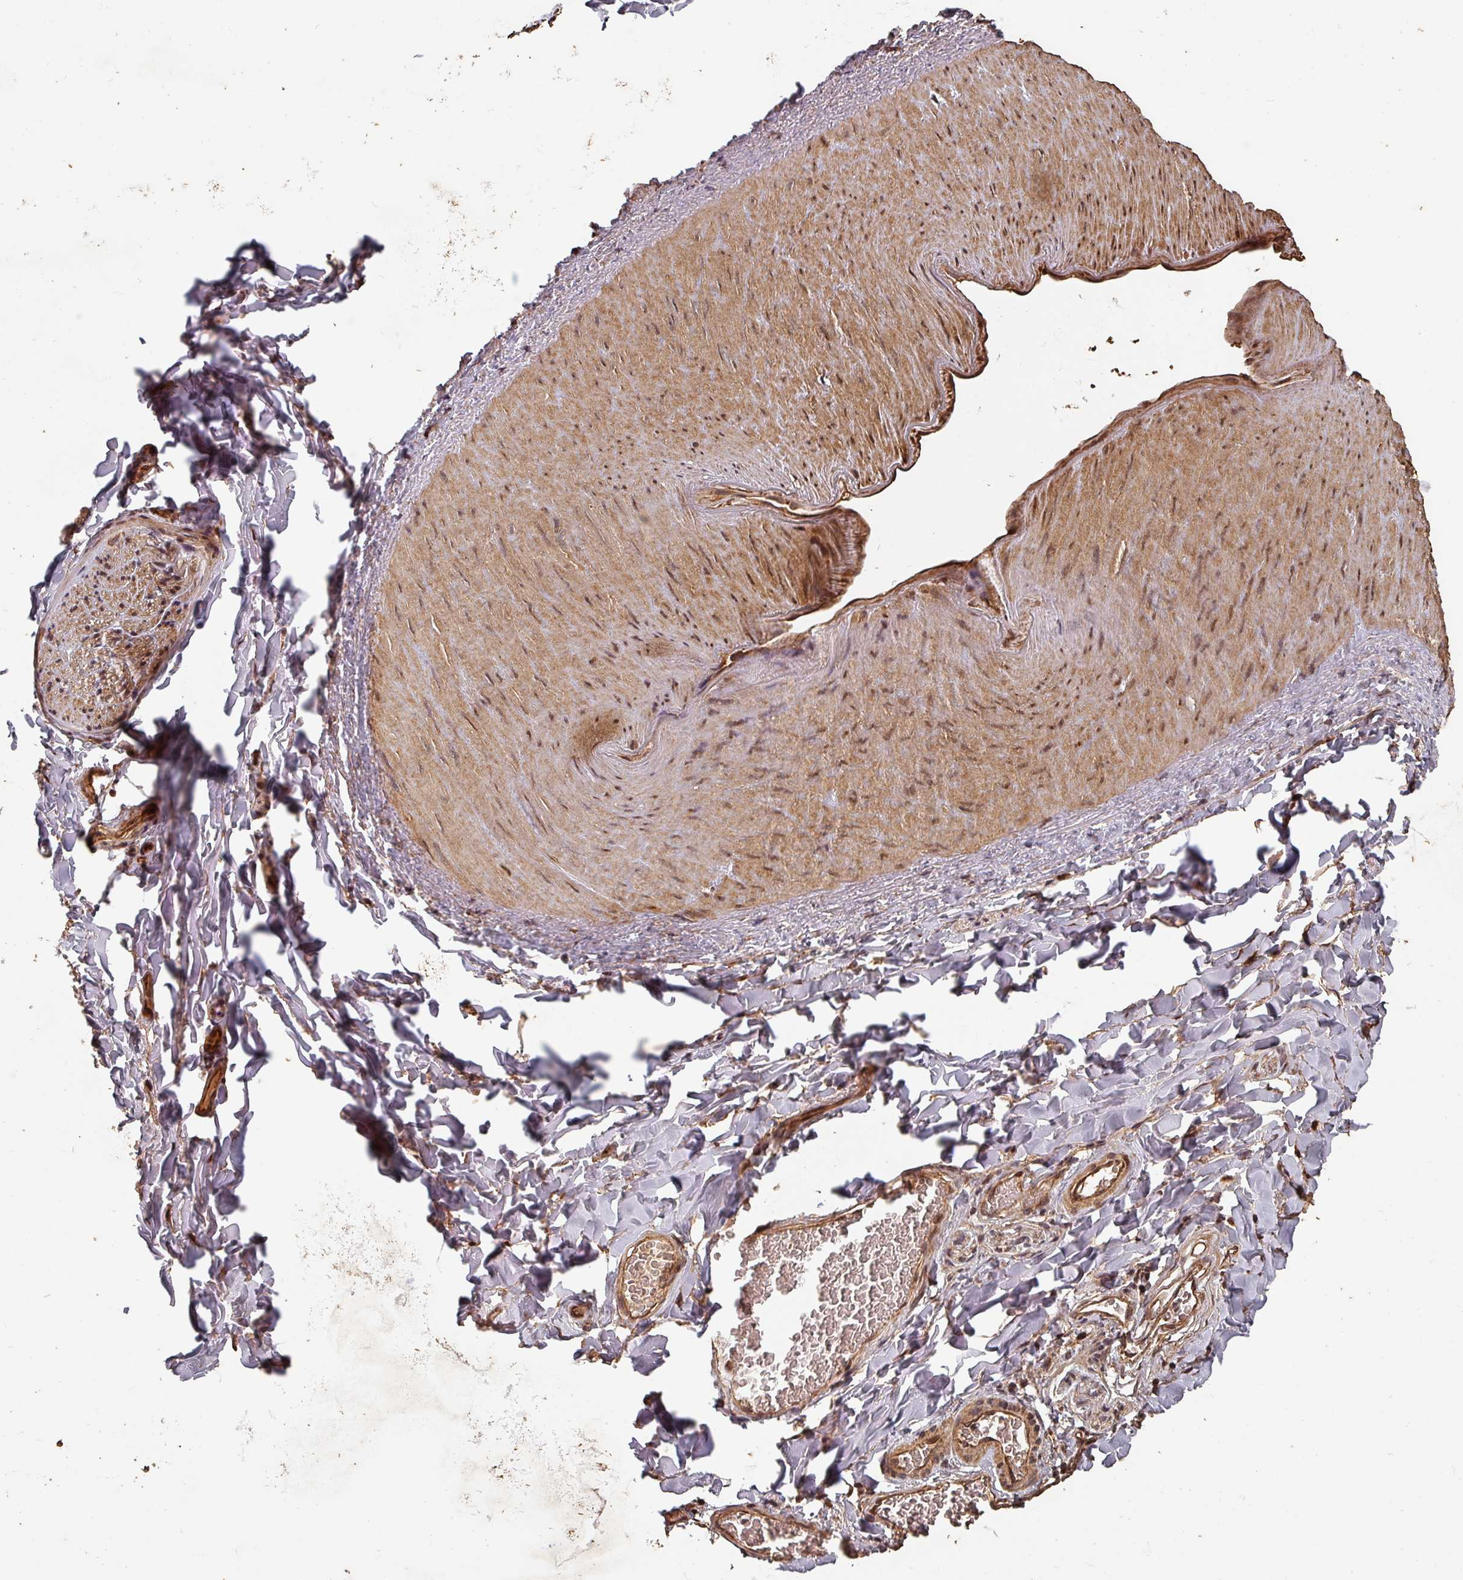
{"staining": {"intensity": "weak", "quantity": ">75%", "location": "cytoplasmic/membranous"}, "tissue": "adipose tissue", "cell_type": "Adipocytes", "image_type": "normal", "snomed": [{"axis": "morphology", "description": "Normal tissue, NOS"}, {"axis": "morphology", "description": "Carcinoma, NOS"}, {"axis": "topography", "description": "Pancreas"}, {"axis": "topography", "description": "Peripheral nerve tissue"}], "caption": "Adipose tissue stained with immunohistochemistry demonstrates weak cytoplasmic/membranous staining in approximately >75% of adipocytes. Ihc stains the protein in brown and the nuclei are stained blue.", "gene": "EID1", "patient": {"sex": "female", "age": 29}}